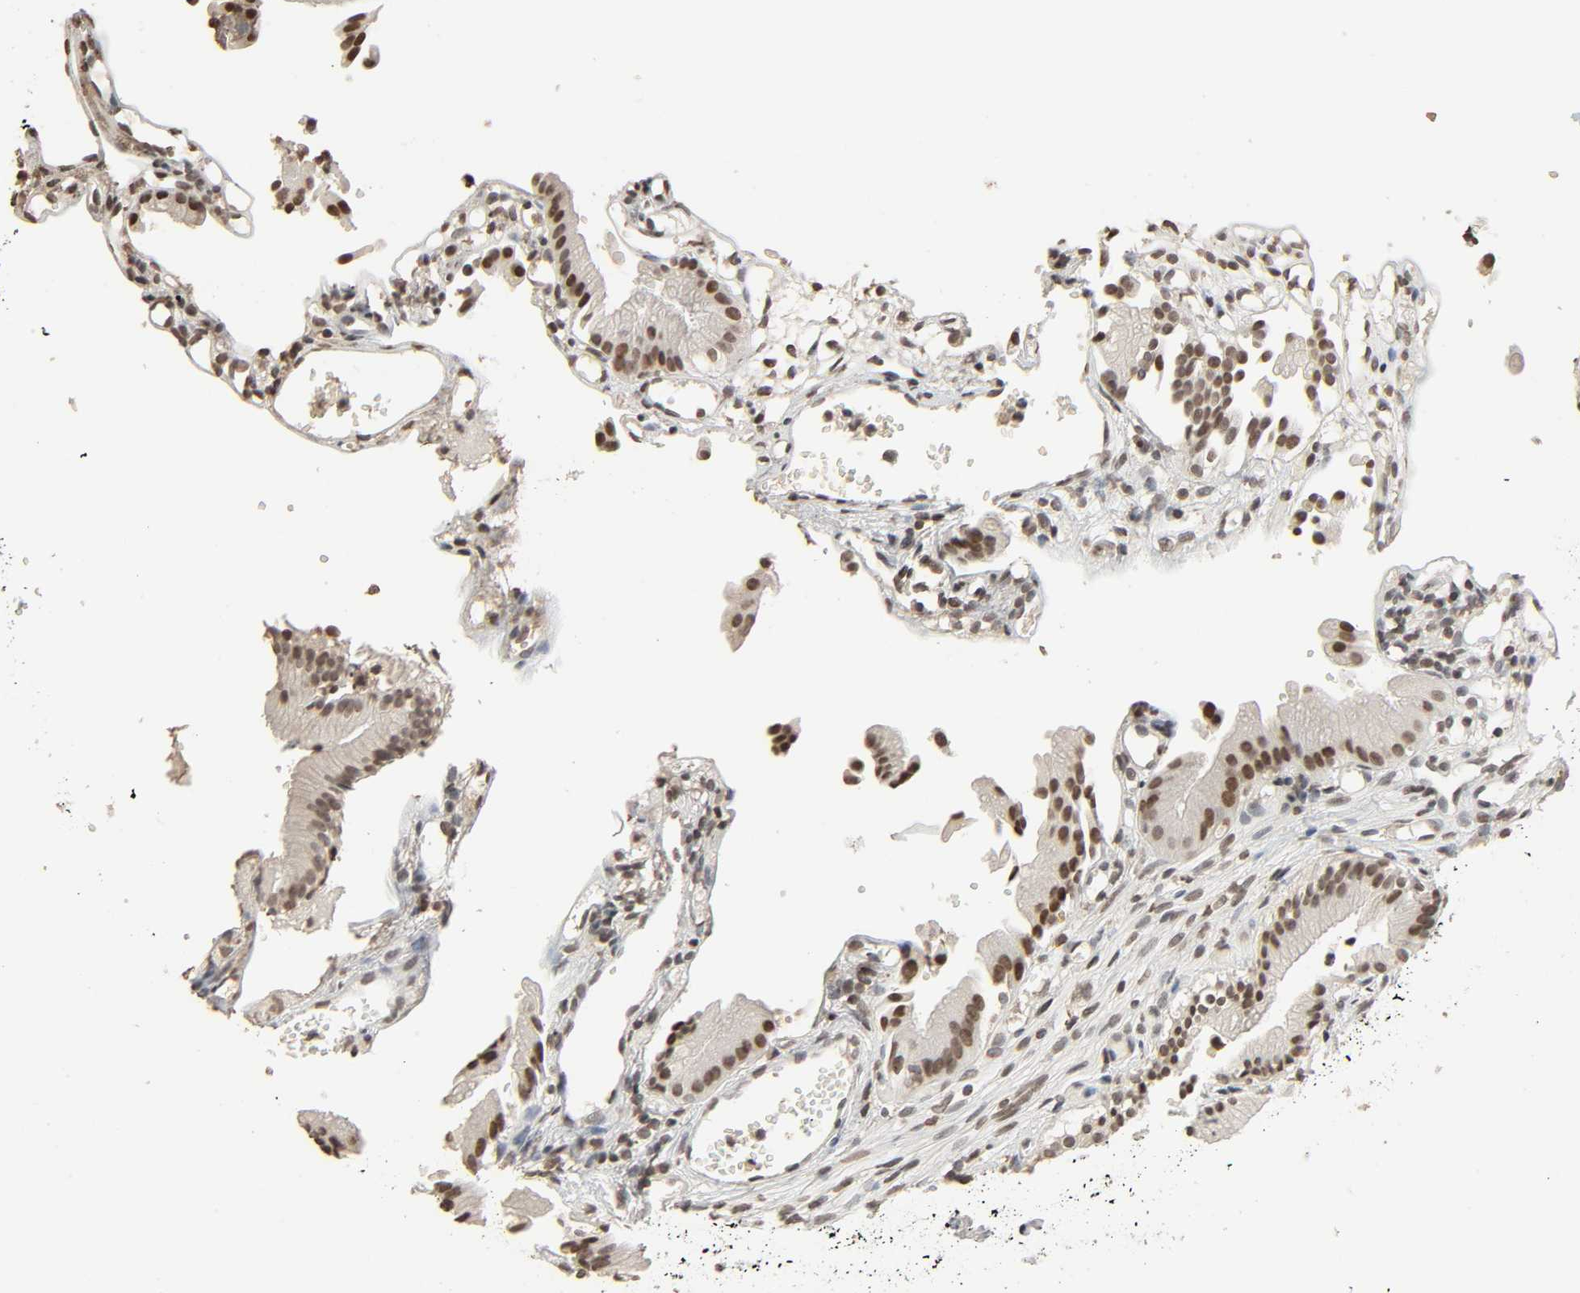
{"staining": {"intensity": "moderate", "quantity": ">75%", "location": "nuclear"}, "tissue": "gallbladder", "cell_type": "Glandular cells", "image_type": "normal", "snomed": [{"axis": "morphology", "description": "Normal tissue, NOS"}, {"axis": "topography", "description": "Gallbladder"}], "caption": "Gallbladder stained with DAB IHC demonstrates medium levels of moderate nuclear positivity in approximately >75% of glandular cells.", "gene": "STK4", "patient": {"sex": "male", "age": 65}}